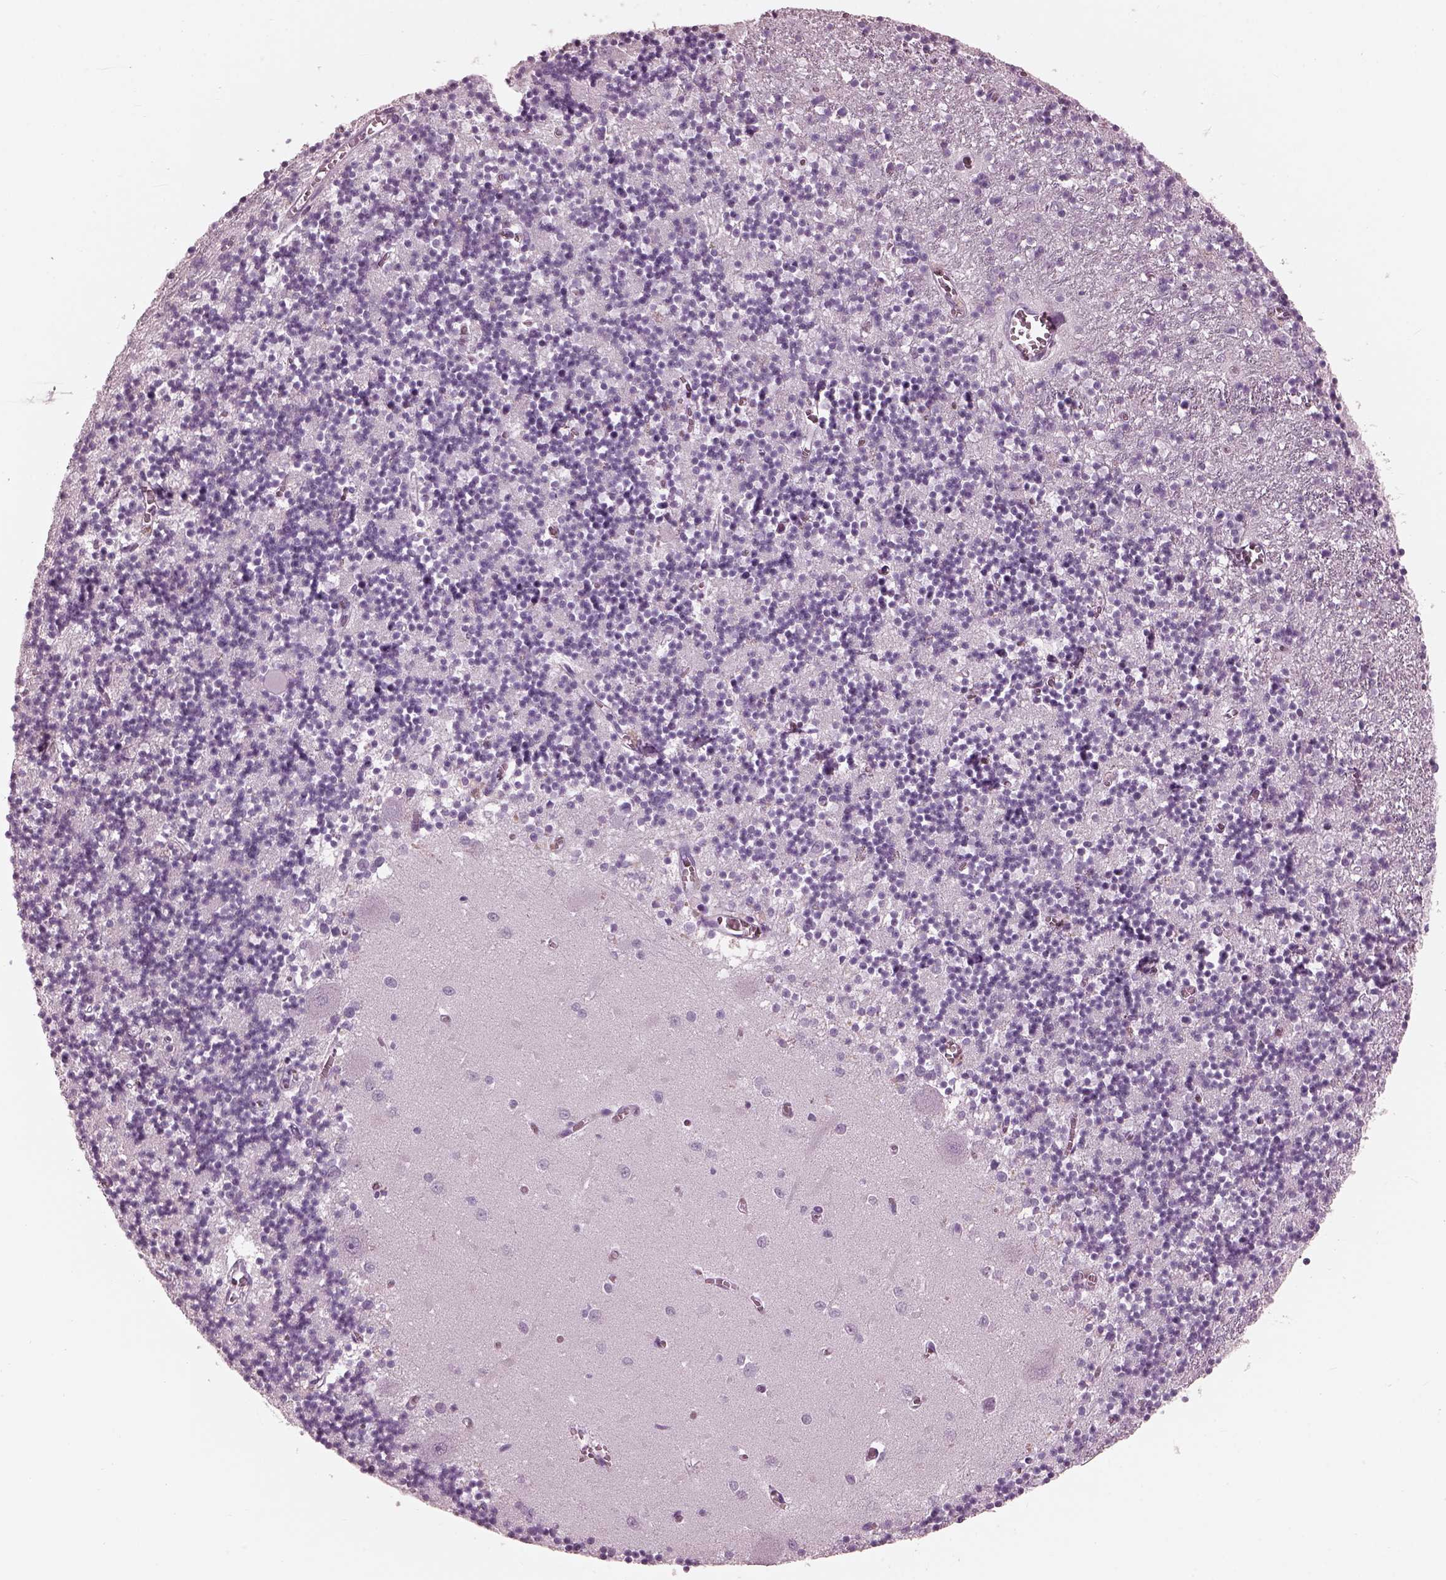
{"staining": {"intensity": "negative", "quantity": "none", "location": "none"}, "tissue": "cerebellum", "cell_type": "Cells in granular layer", "image_type": "normal", "snomed": [{"axis": "morphology", "description": "Normal tissue, NOS"}, {"axis": "topography", "description": "Cerebellum"}], "caption": "Cells in granular layer are negative for brown protein staining in unremarkable cerebellum. (Brightfield microscopy of DAB (3,3'-diaminobenzidine) IHC at high magnification).", "gene": "FABP9", "patient": {"sex": "female", "age": 64}}